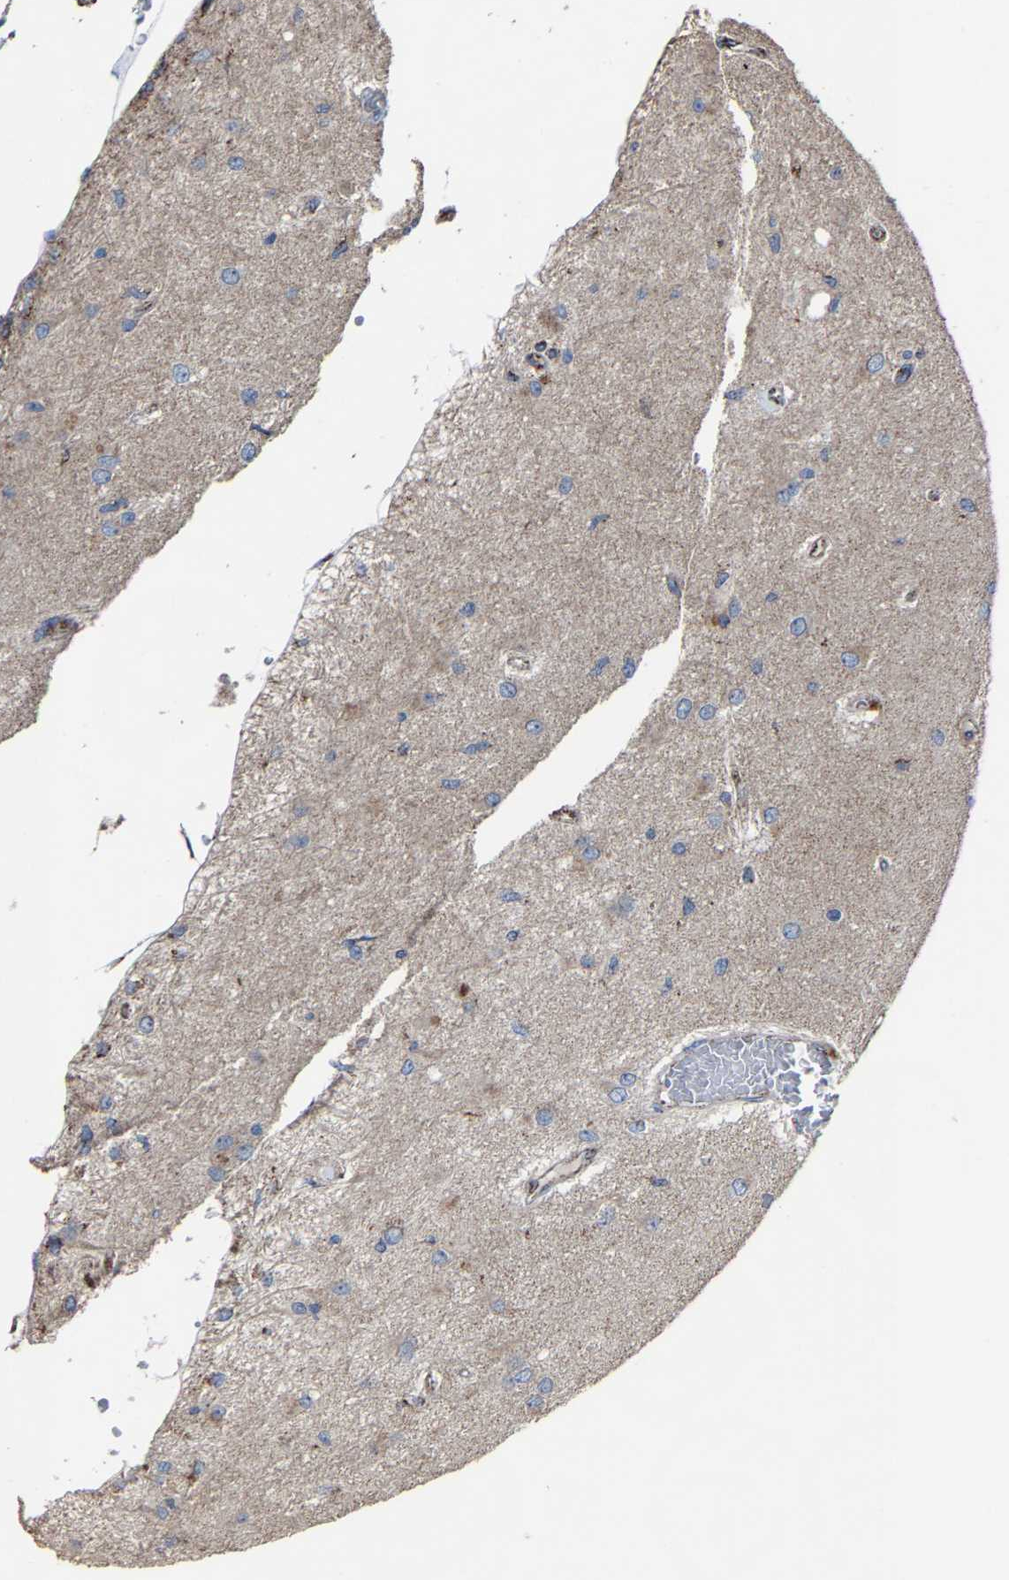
{"staining": {"intensity": "moderate", "quantity": "25%-75%", "location": "cytoplasmic/membranous"}, "tissue": "glioma", "cell_type": "Tumor cells", "image_type": "cancer", "snomed": [{"axis": "morphology", "description": "Normal tissue, NOS"}, {"axis": "morphology", "description": "Glioma, malignant, High grade"}, {"axis": "topography", "description": "Cerebral cortex"}], "caption": "The photomicrograph shows a brown stain indicating the presence of a protein in the cytoplasmic/membranous of tumor cells in glioma.", "gene": "NDUFV3", "patient": {"sex": "male", "age": 77}}